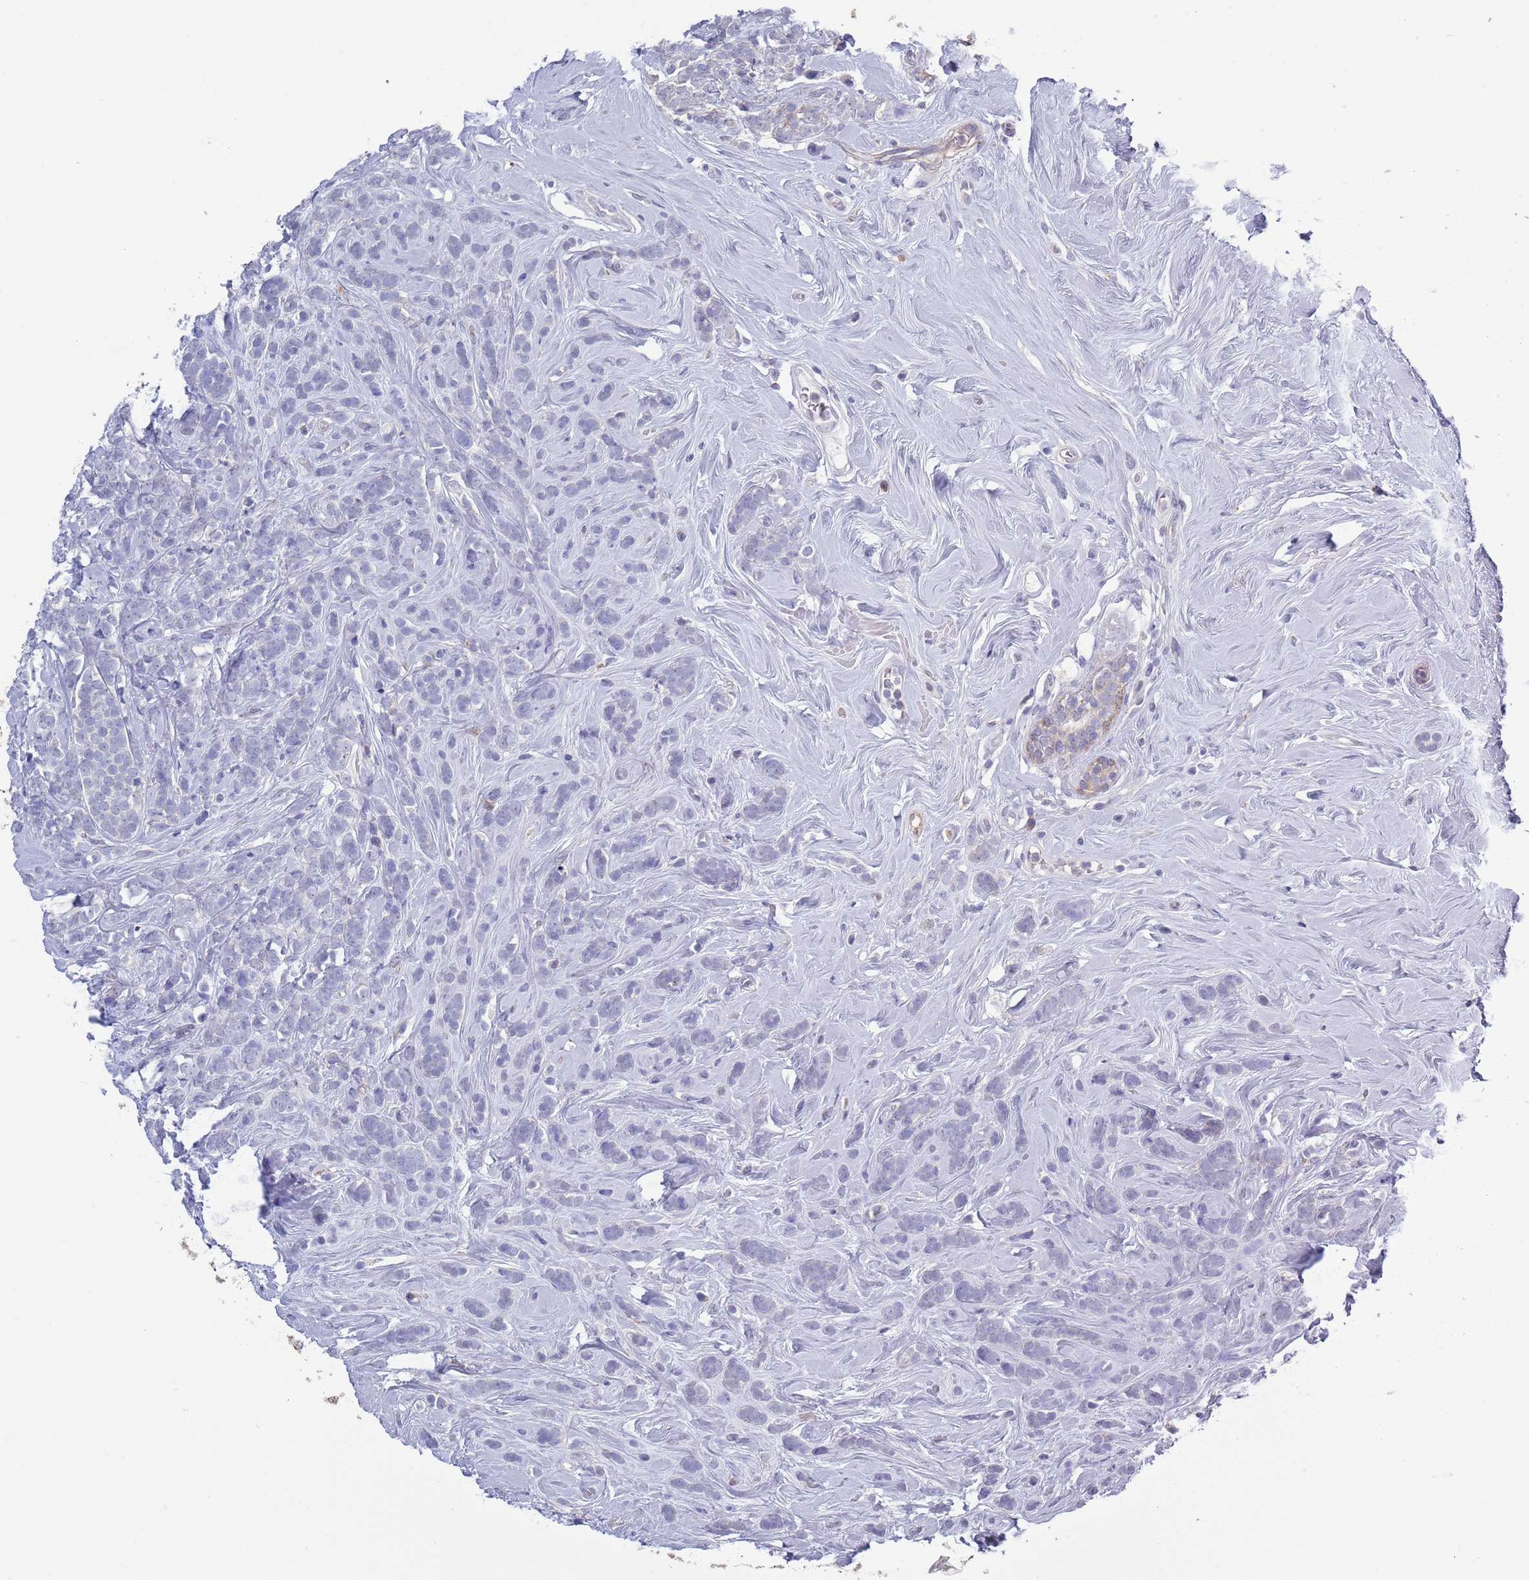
{"staining": {"intensity": "negative", "quantity": "none", "location": "none"}, "tissue": "breast cancer", "cell_type": "Tumor cells", "image_type": "cancer", "snomed": [{"axis": "morphology", "description": "Lobular carcinoma"}, {"axis": "topography", "description": "Breast"}], "caption": "There is no significant staining in tumor cells of breast lobular carcinoma.", "gene": "ACSBG1", "patient": {"sex": "female", "age": 58}}